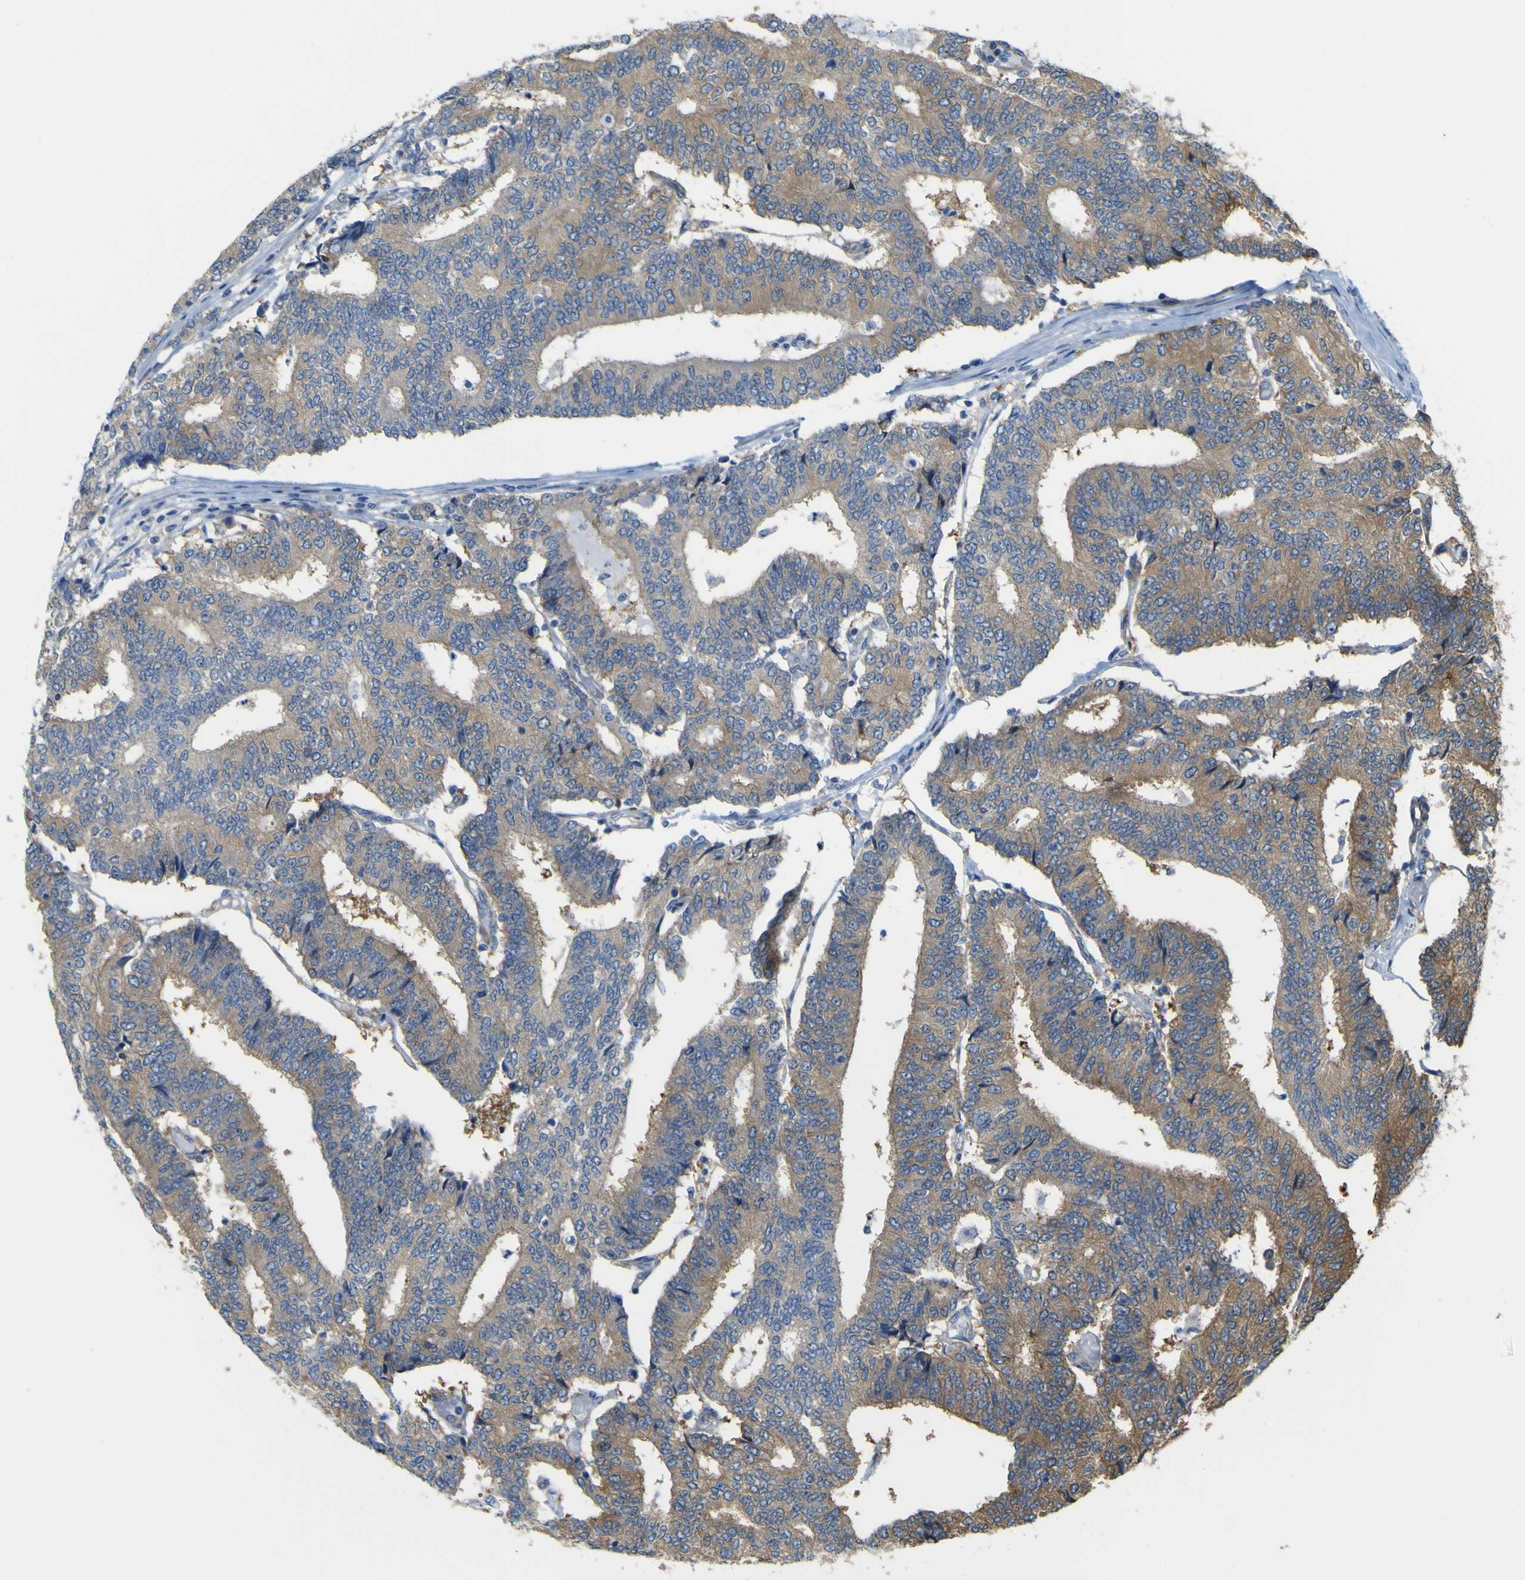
{"staining": {"intensity": "moderate", "quantity": ">75%", "location": "cytoplasmic/membranous"}, "tissue": "prostate cancer", "cell_type": "Tumor cells", "image_type": "cancer", "snomed": [{"axis": "morphology", "description": "Normal tissue, NOS"}, {"axis": "morphology", "description": "Adenocarcinoma, High grade"}, {"axis": "topography", "description": "Prostate"}, {"axis": "topography", "description": "Seminal veicle"}], "caption": "IHC of human prostate cancer (adenocarcinoma (high-grade)) displays medium levels of moderate cytoplasmic/membranous staining in approximately >75% of tumor cells.", "gene": "JPH1", "patient": {"sex": "male", "age": 55}}